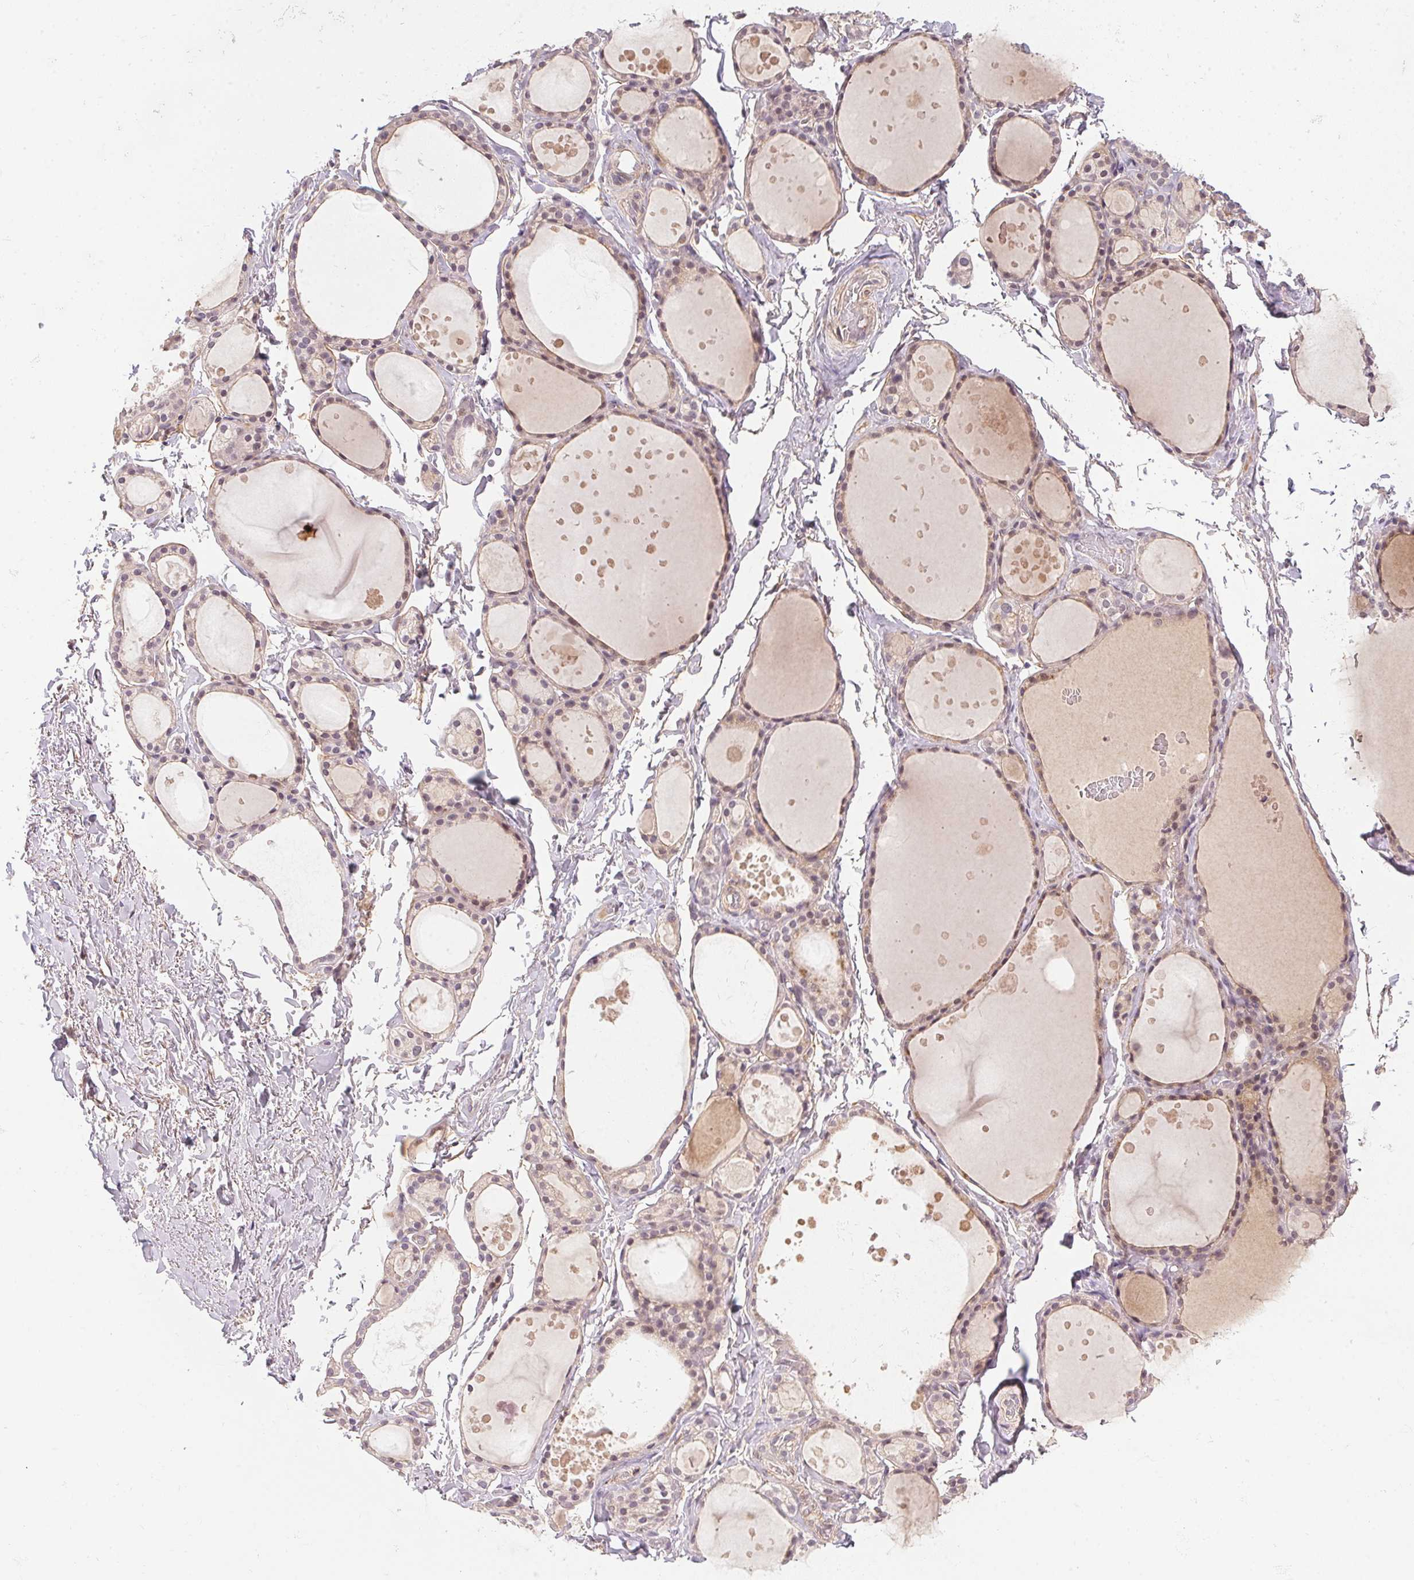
{"staining": {"intensity": "weak", "quantity": "25%-75%", "location": "nuclear"}, "tissue": "thyroid gland", "cell_type": "Glandular cells", "image_type": "normal", "snomed": [{"axis": "morphology", "description": "Normal tissue, NOS"}, {"axis": "topography", "description": "Thyroid gland"}], "caption": "A histopathology image showing weak nuclear positivity in approximately 25%-75% of glandular cells in unremarkable thyroid gland, as visualized by brown immunohistochemical staining.", "gene": "CFAP92", "patient": {"sex": "male", "age": 68}}